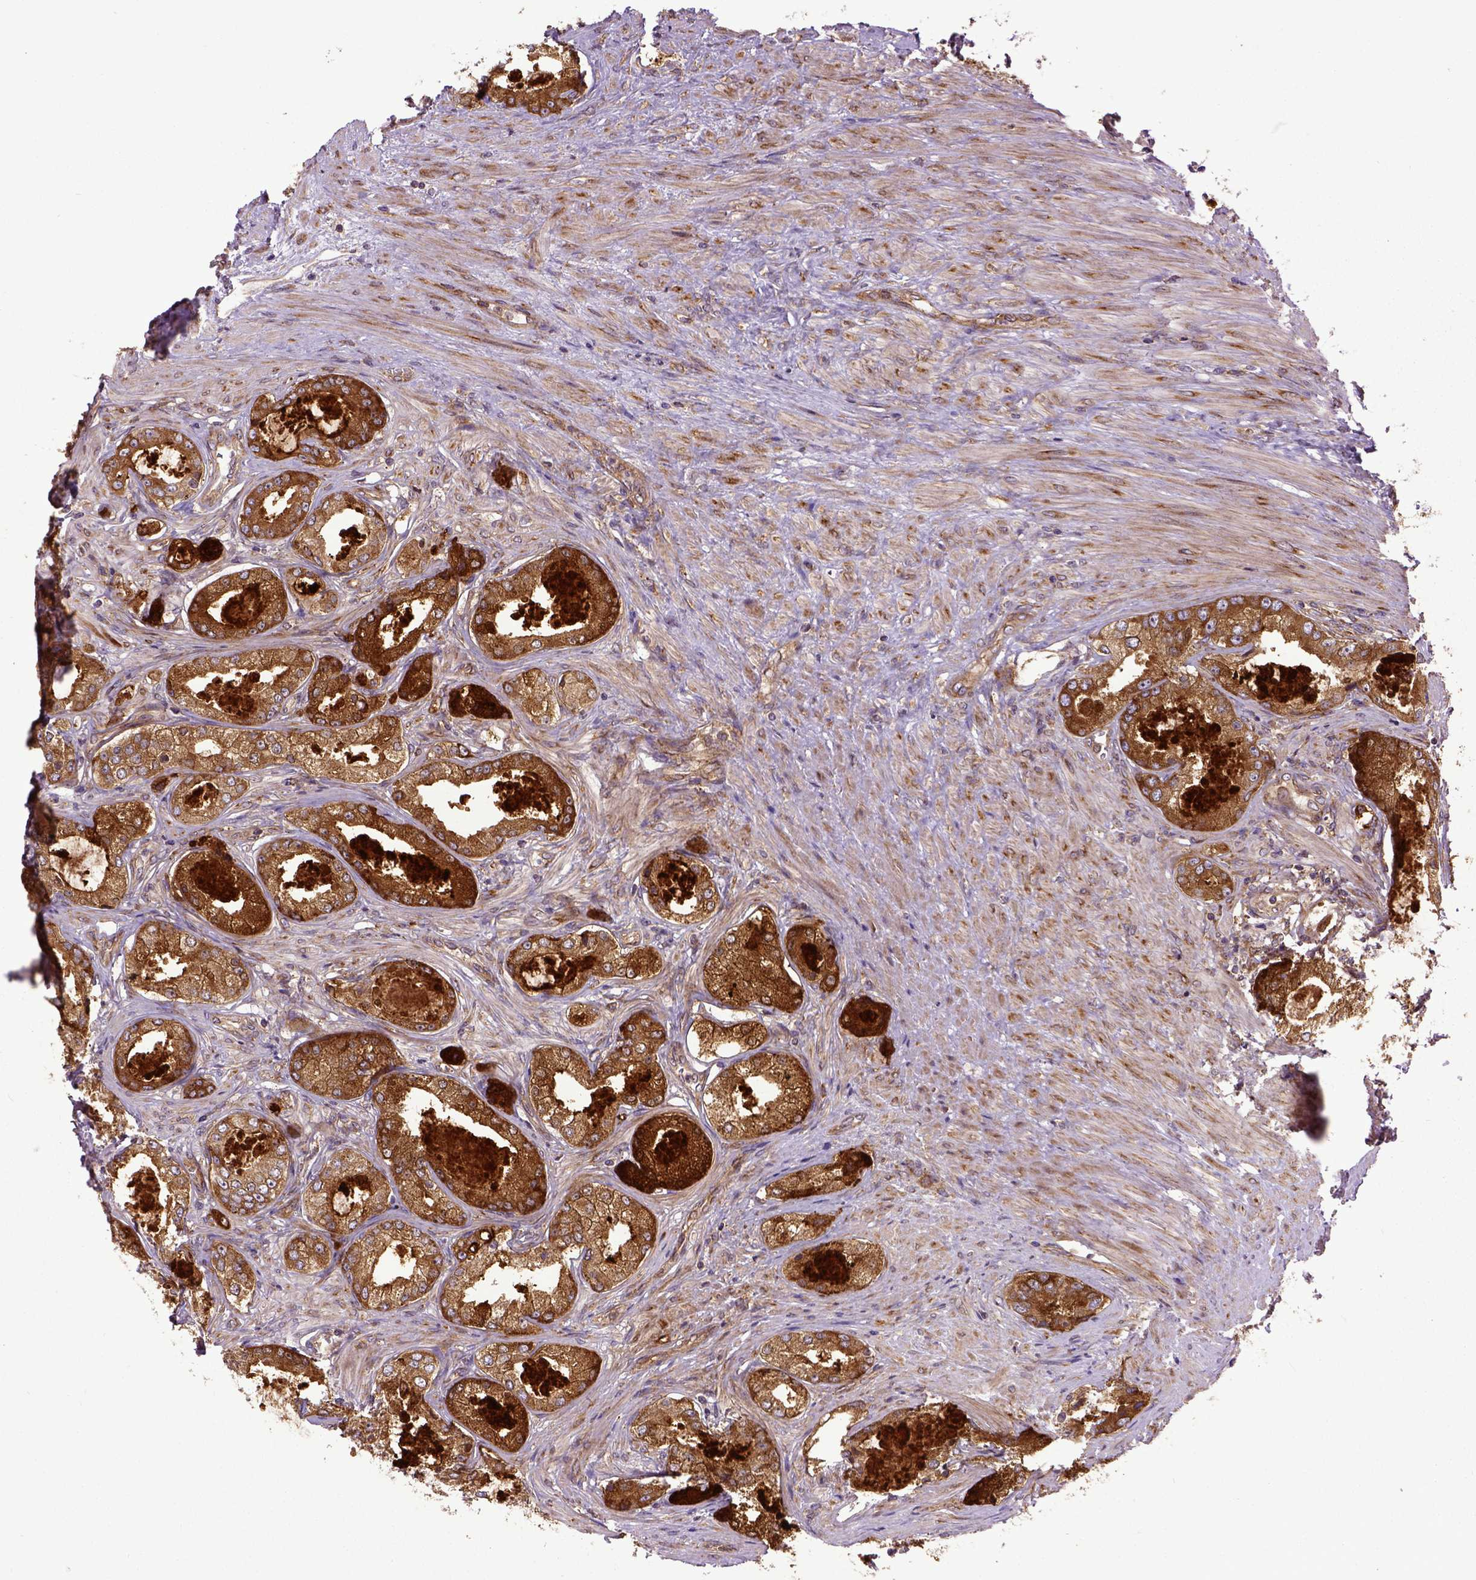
{"staining": {"intensity": "strong", "quantity": ">75%", "location": "cytoplasmic/membranous"}, "tissue": "prostate cancer", "cell_type": "Tumor cells", "image_type": "cancer", "snomed": [{"axis": "morphology", "description": "Adenocarcinoma, Low grade"}, {"axis": "topography", "description": "Prostate"}], "caption": "Tumor cells reveal strong cytoplasmic/membranous staining in approximately >75% of cells in prostate cancer (low-grade adenocarcinoma). Using DAB (3,3'-diaminobenzidine) (brown) and hematoxylin (blue) stains, captured at high magnification using brightfield microscopy.", "gene": "CAPRIN1", "patient": {"sex": "male", "age": 68}}